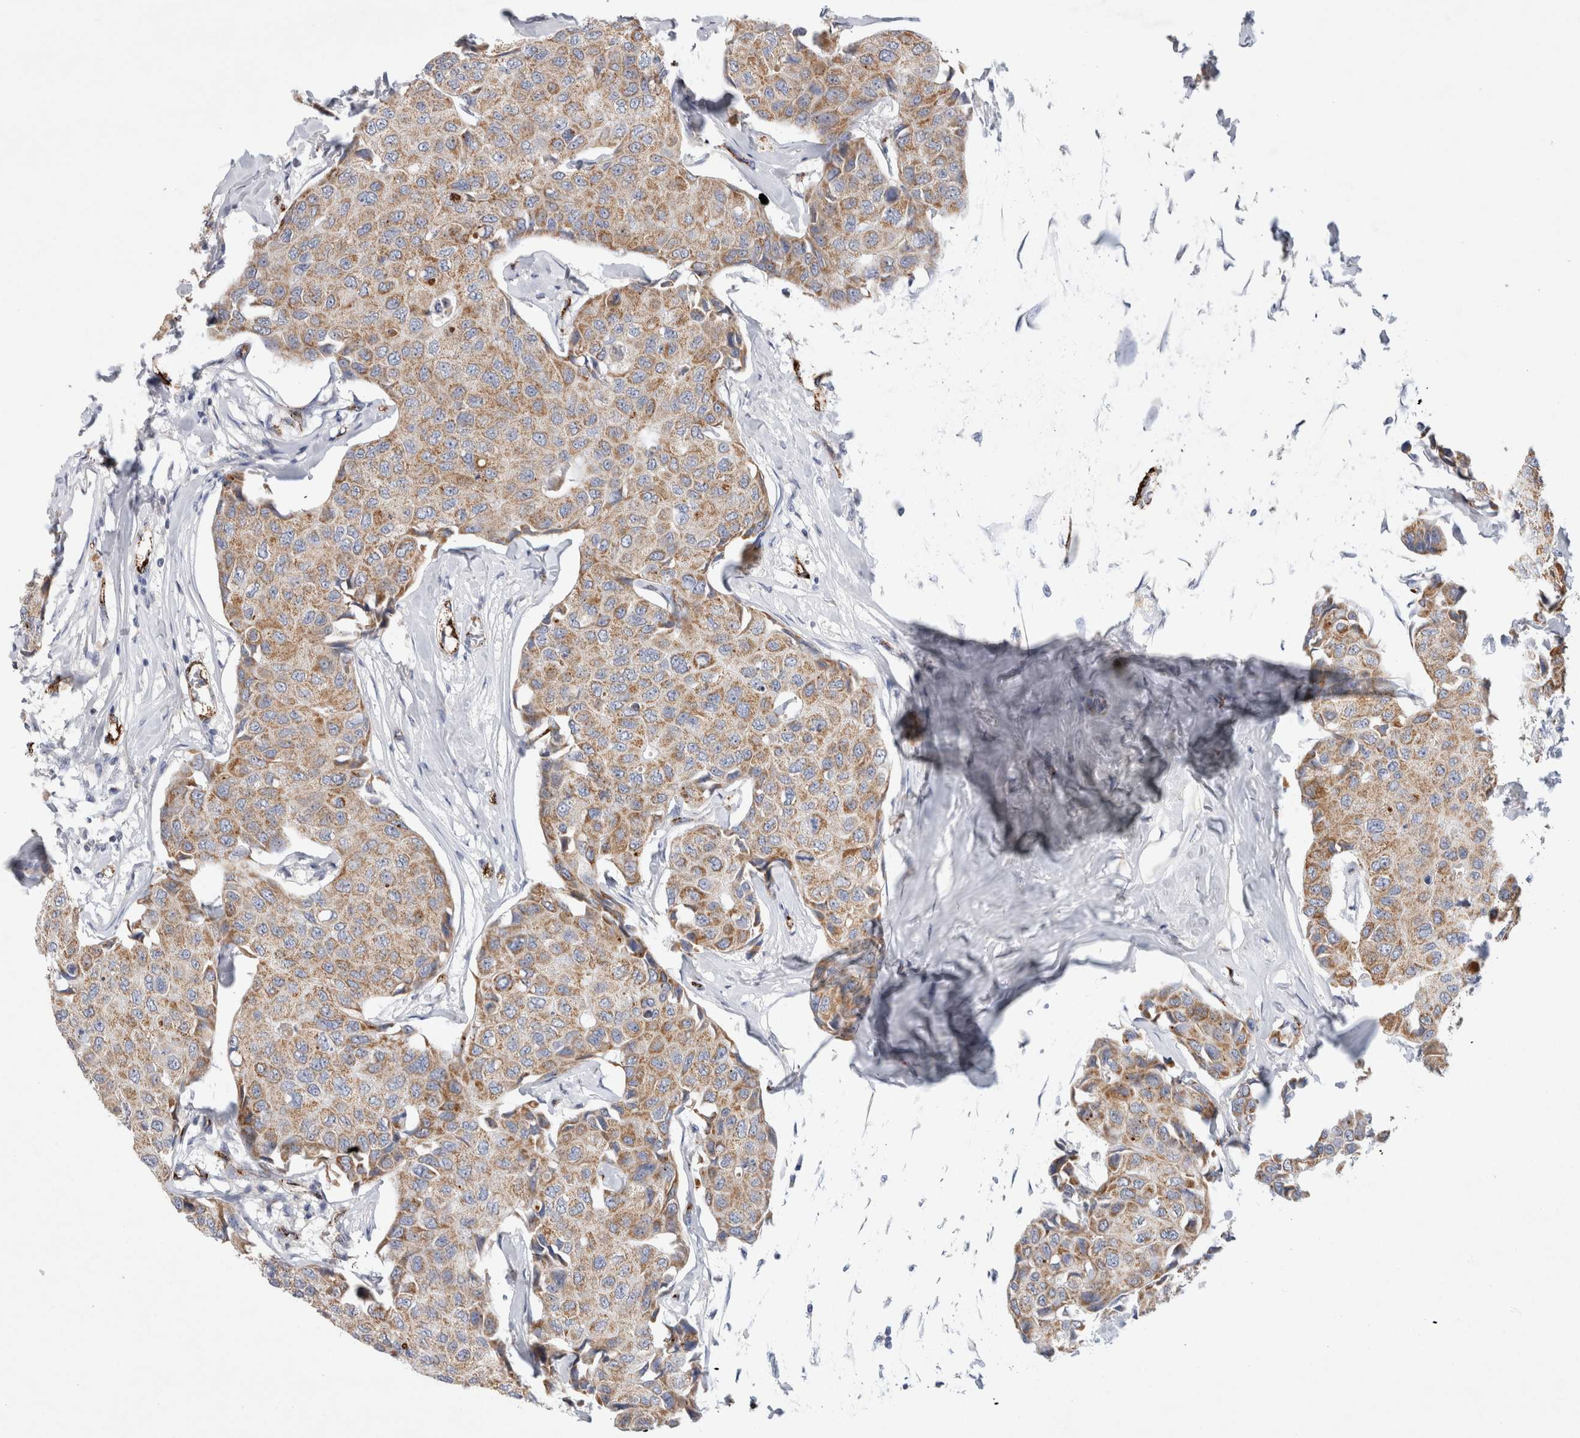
{"staining": {"intensity": "moderate", "quantity": ">75%", "location": "cytoplasmic/membranous"}, "tissue": "breast cancer", "cell_type": "Tumor cells", "image_type": "cancer", "snomed": [{"axis": "morphology", "description": "Duct carcinoma"}, {"axis": "topography", "description": "Breast"}], "caption": "Brown immunohistochemical staining in human breast cancer (intraductal carcinoma) exhibits moderate cytoplasmic/membranous positivity in about >75% of tumor cells.", "gene": "IARS2", "patient": {"sex": "female", "age": 80}}